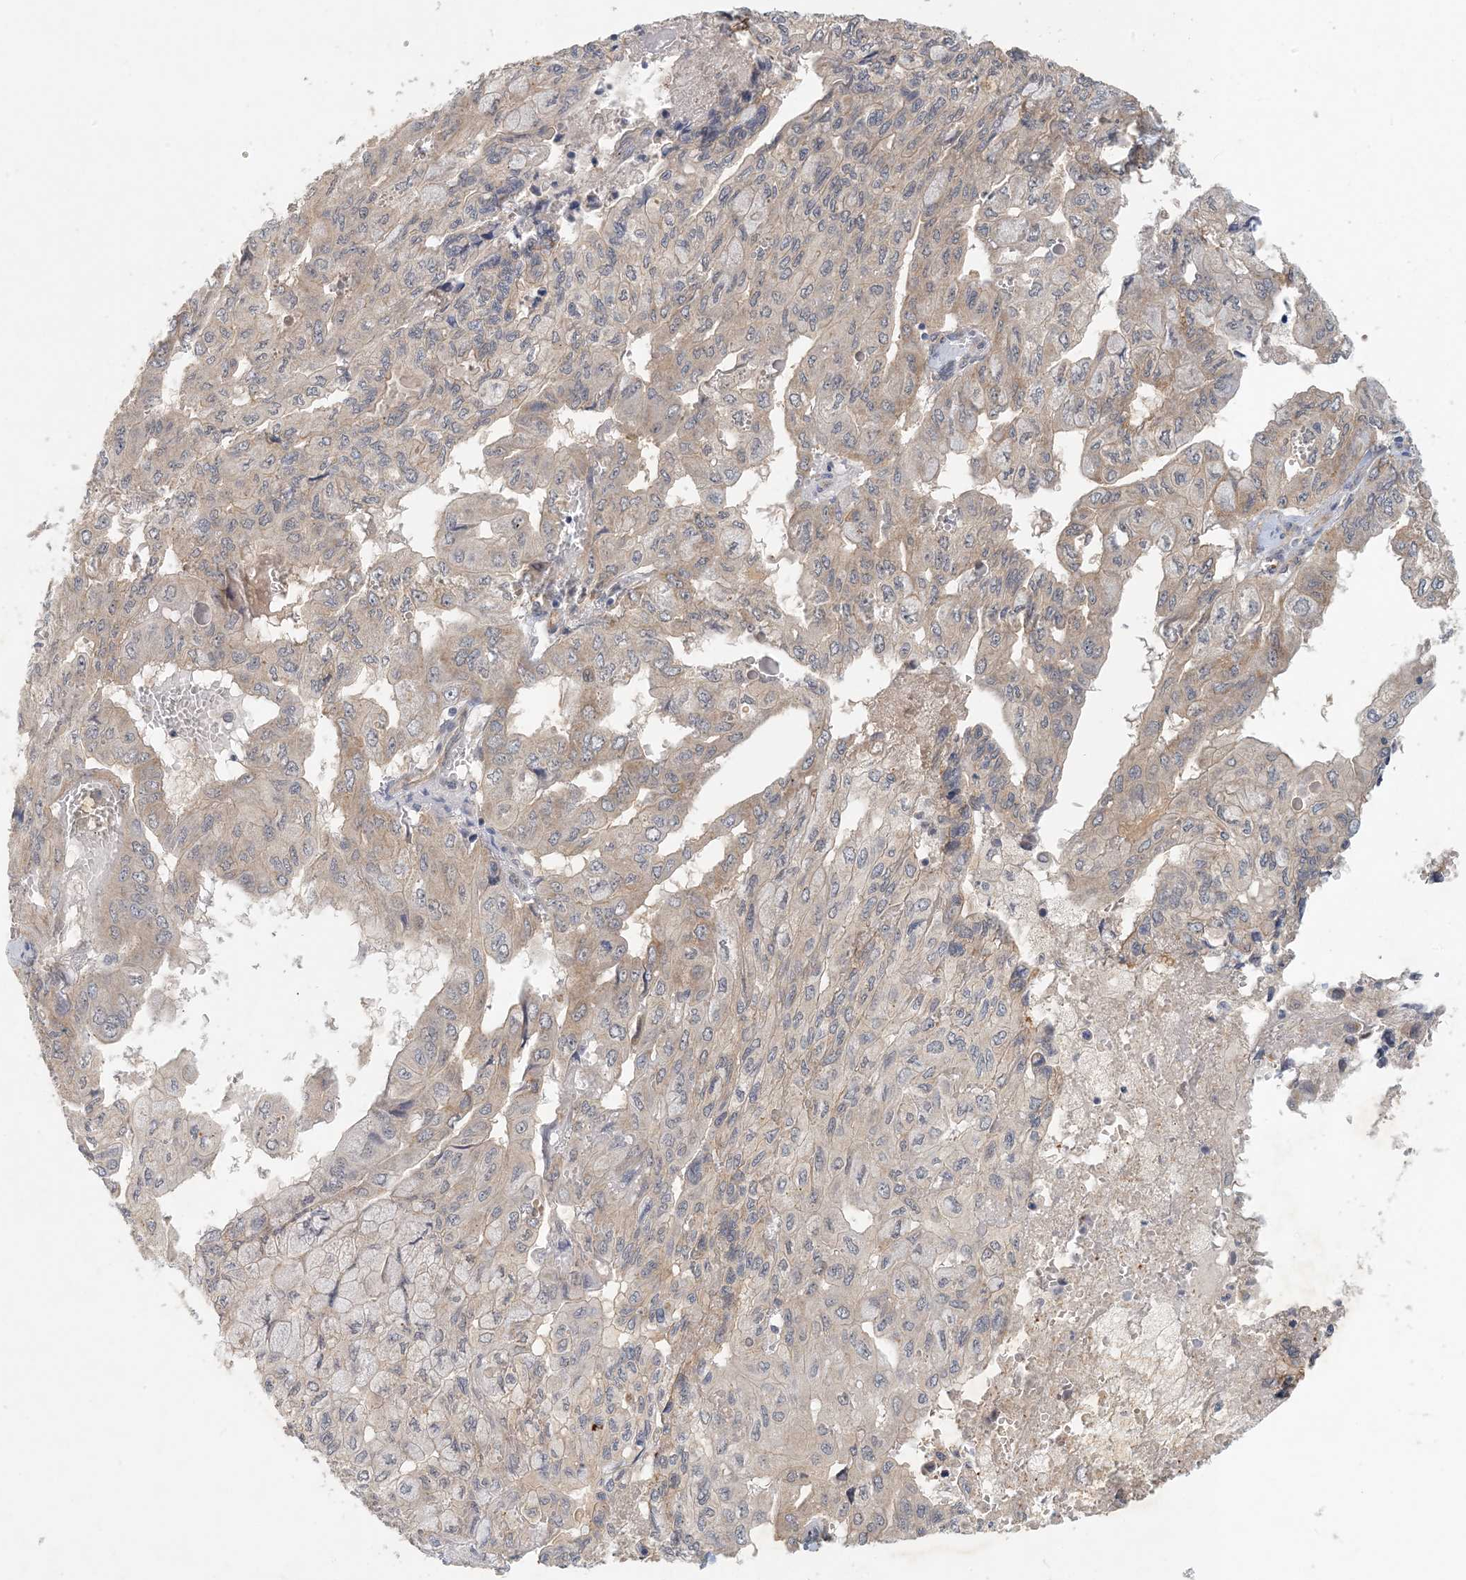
{"staining": {"intensity": "weak", "quantity": "<25%", "location": "cytoplasmic/membranous"}, "tissue": "pancreatic cancer", "cell_type": "Tumor cells", "image_type": "cancer", "snomed": [{"axis": "morphology", "description": "Adenocarcinoma, NOS"}, {"axis": "topography", "description": "Pancreas"}], "caption": "Immunohistochemistry of human pancreatic cancer reveals no staining in tumor cells.", "gene": "ZBTB3", "patient": {"sex": "male", "age": 51}}